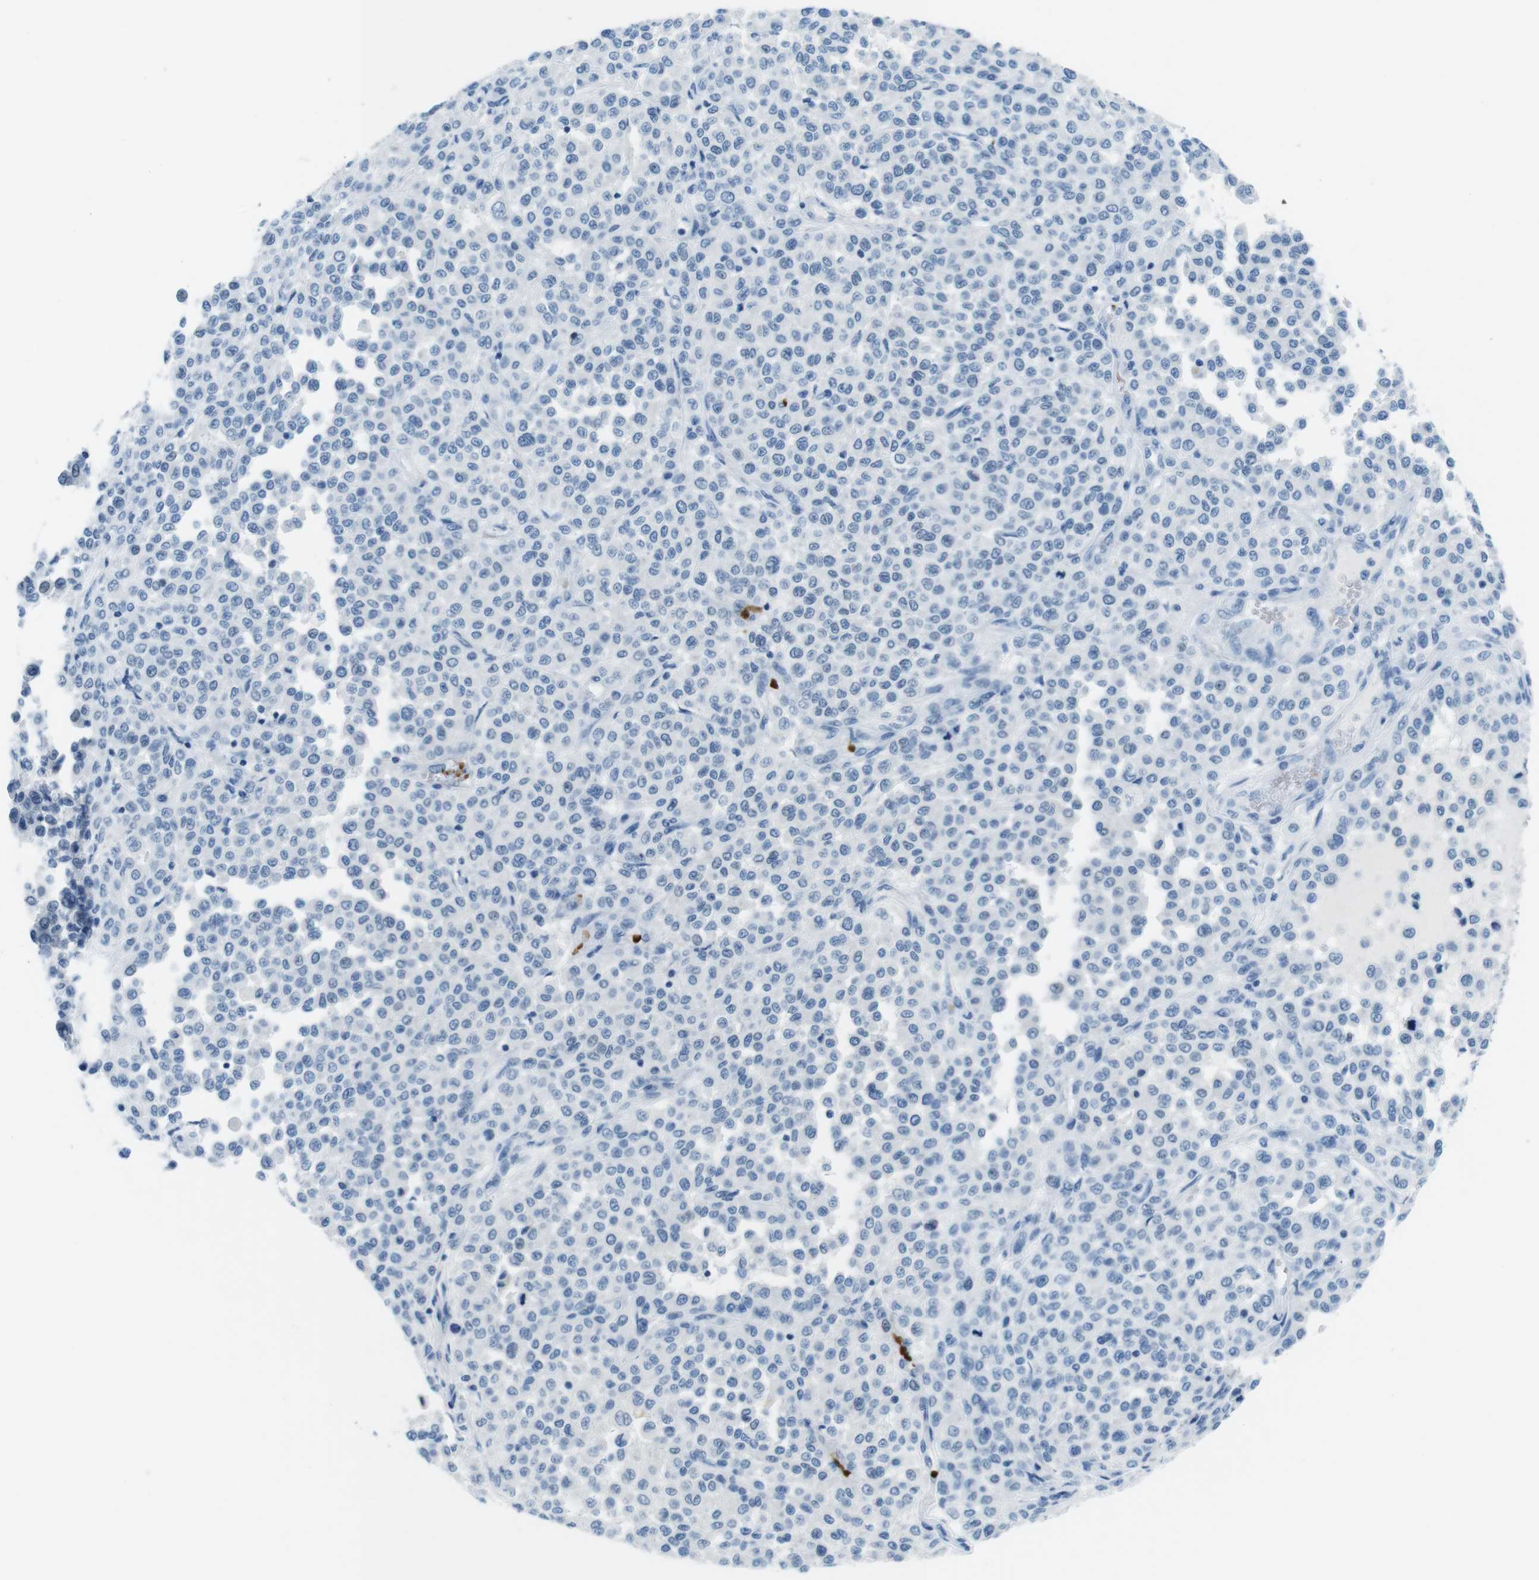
{"staining": {"intensity": "negative", "quantity": "none", "location": "none"}, "tissue": "melanoma", "cell_type": "Tumor cells", "image_type": "cancer", "snomed": [{"axis": "morphology", "description": "Malignant melanoma, Metastatic site"}, {"axis": "topography", "description": "Pancreas"}], "caption": "High power microscopy micrograph of an immunohistochemistry (IHC) image of melanoma, revealing no significant positivity in tumor cells.", "gene": "TFAP2C", "patient": {"sex": "female", "age": 30}}